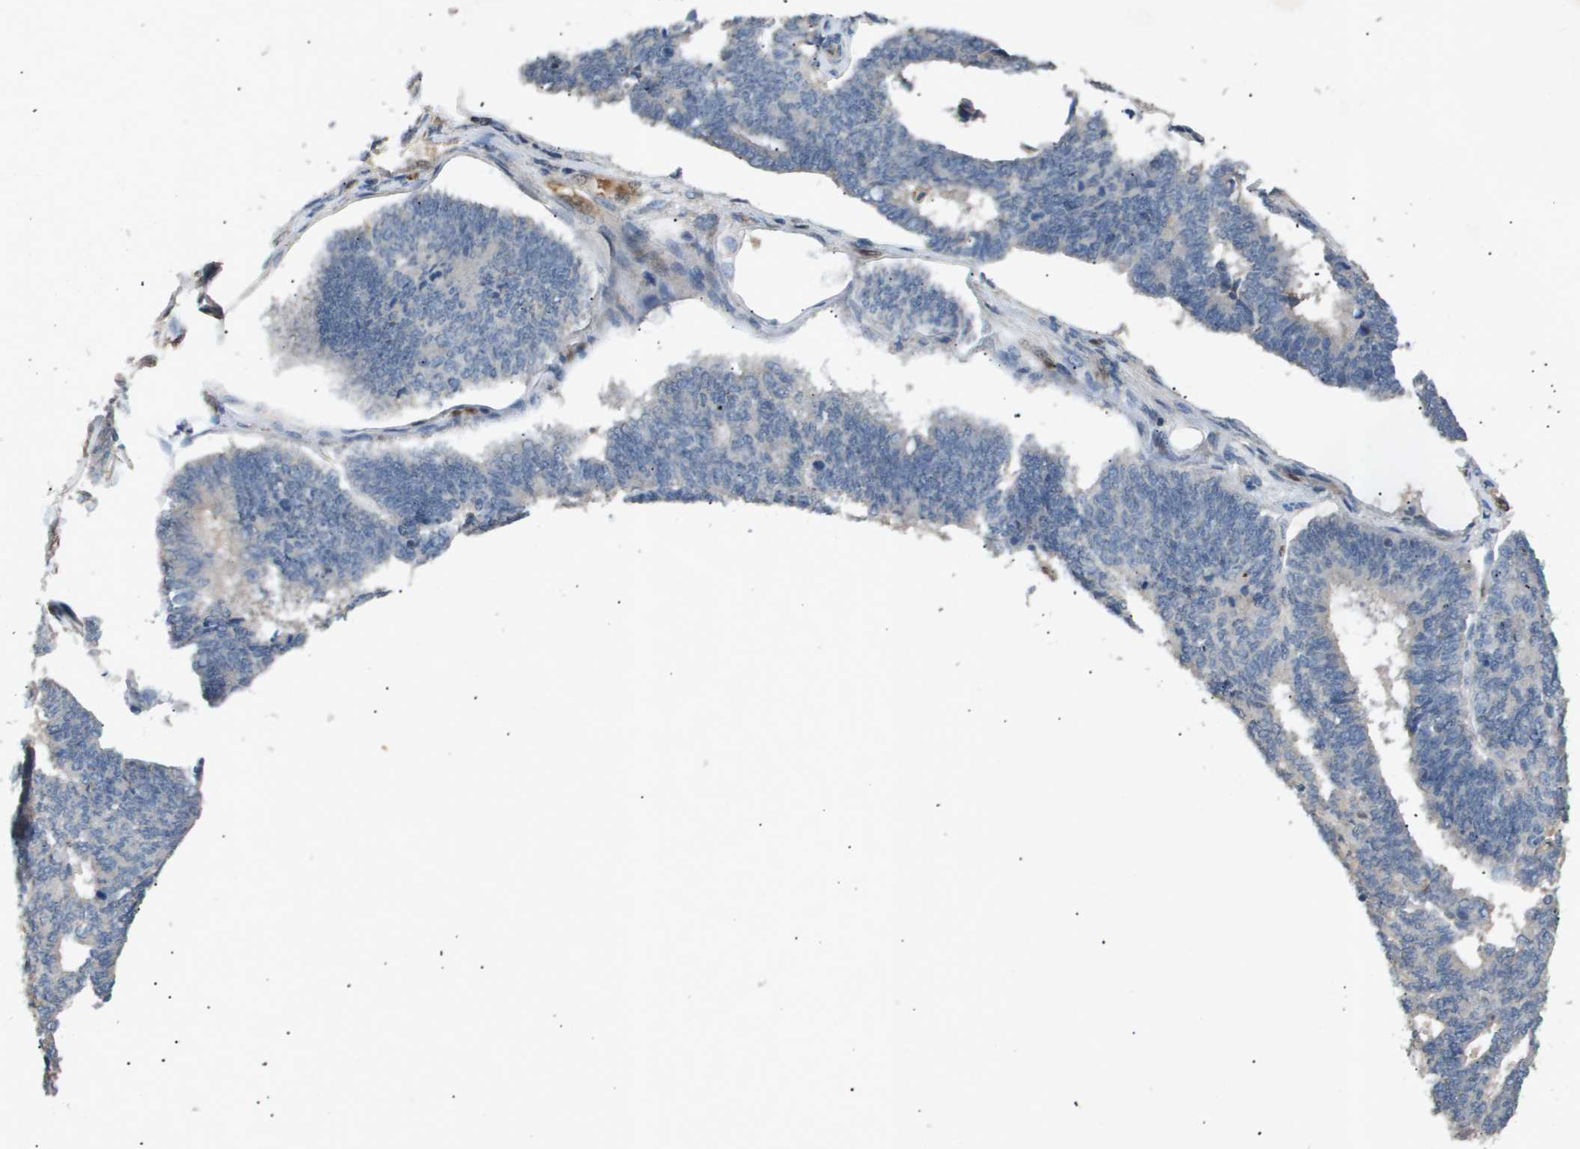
{"staining": {"intensity": "negative", "quantity": "none", "location": "none"}, "tissue": "endometrial cancer", "cell_type": "Tumor cells", "image_type": "cancer", "snomed": [{"axis": "morphology", "description": "Adenocarcinoma, NOS"}, {"axis": "topography", "description": "Endometrium"}], "caption": "The histopathology image reveals no staining of tumor cells in endometrial cancer.", "gene": "ERG", "patient": {"sex": "female", "age": 70}}